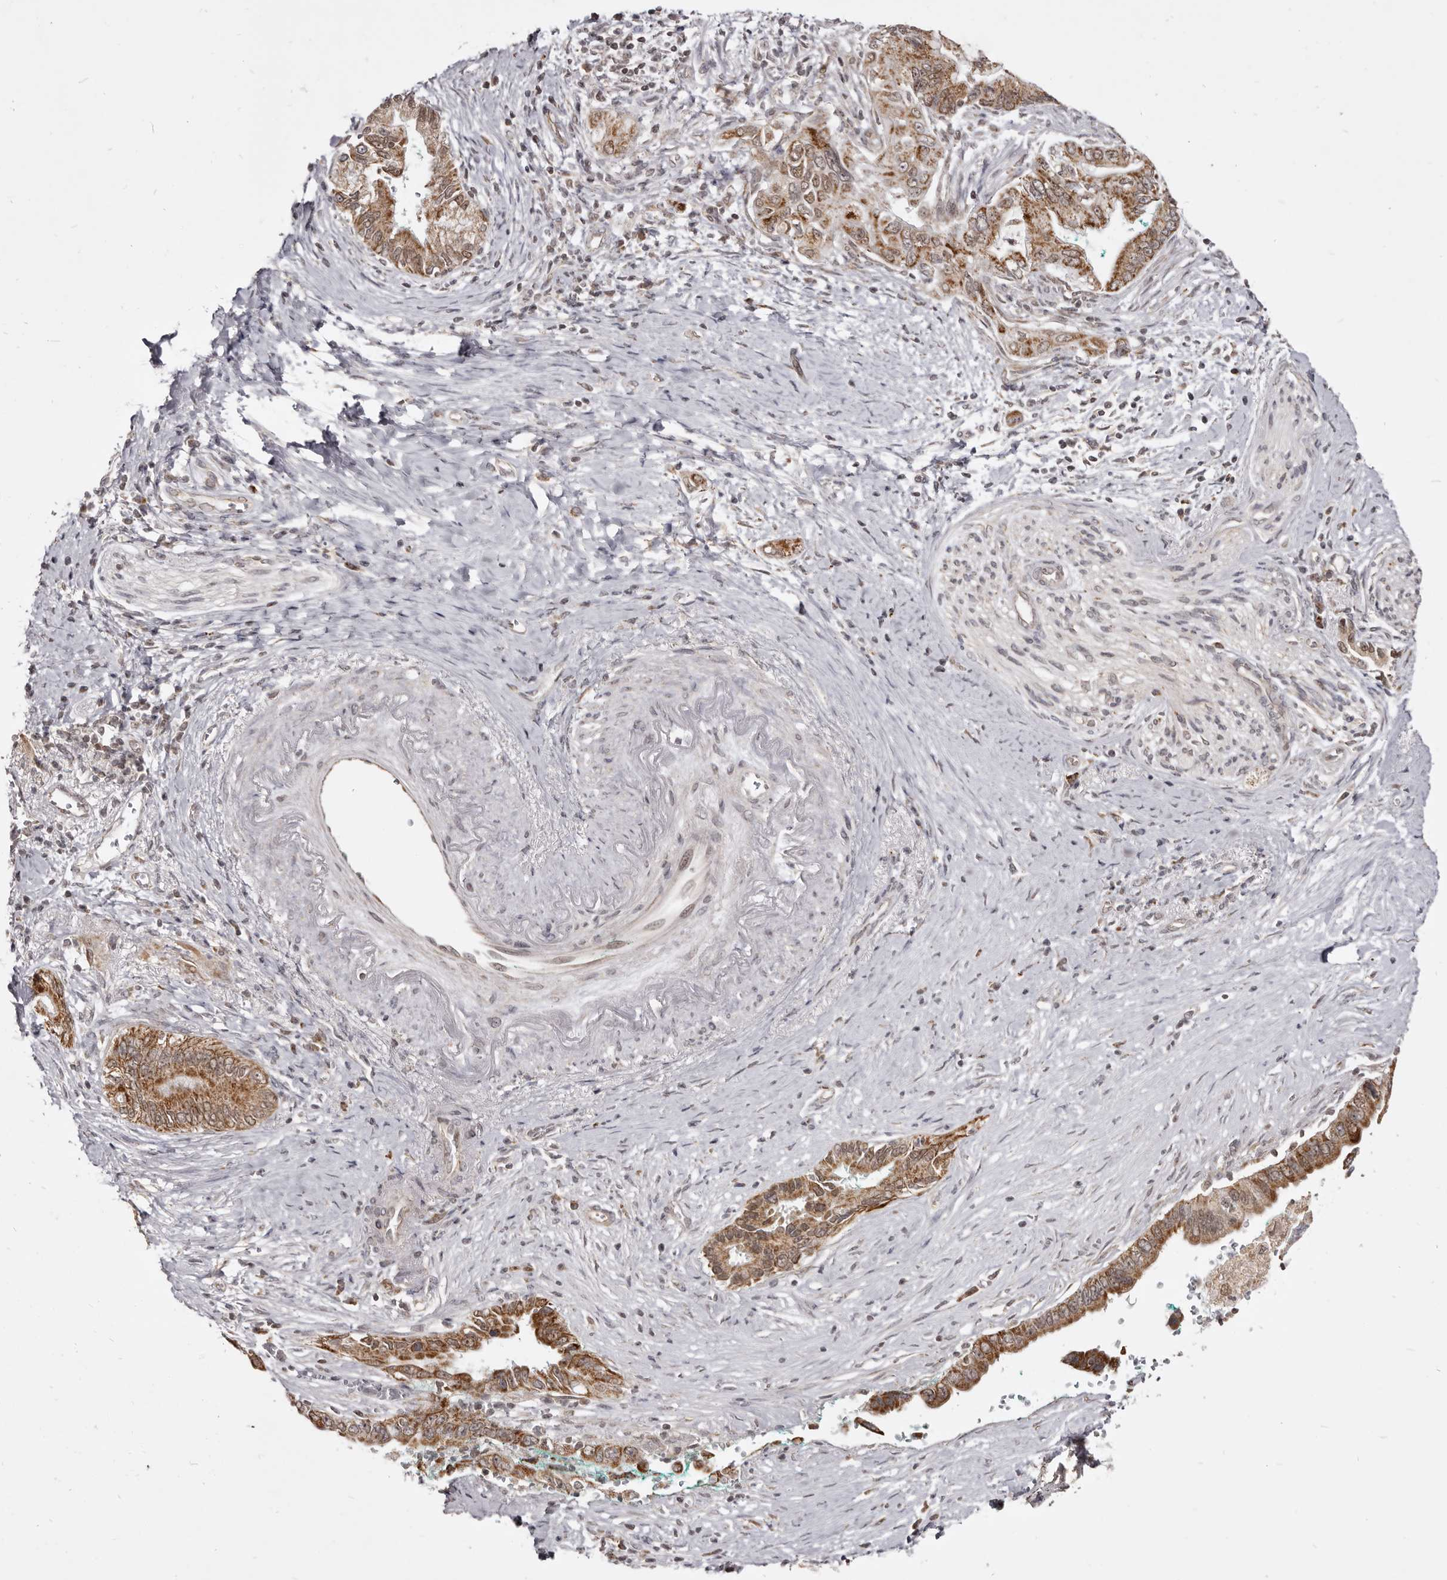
{"staining": {"intensity": "strong", "quantity": ">75%", "location": "cytoplasmic/membranous"}, "tissue": "pancreatic cancer", "cell_type": "Tumor cells", "image_type": "cancer", "snomed": [{"axis": "morphology", "description": "Adenocarcinoma, NOS"}, {"axis": "topography", "description": "Pancreas"}], "caption": "Immunohistochemistry image of neoplastic tissue: pancreatic adenocarcinoma stained using immunohistochemistry shows high levels of strong protein expression localized specifically in the cytoplasmic/membranous of tumor cells, appearing as a cytoplasmic/membranous brown color.", "gene": "THUMPD1", "patient": {"sex": "male", "age": 78}}